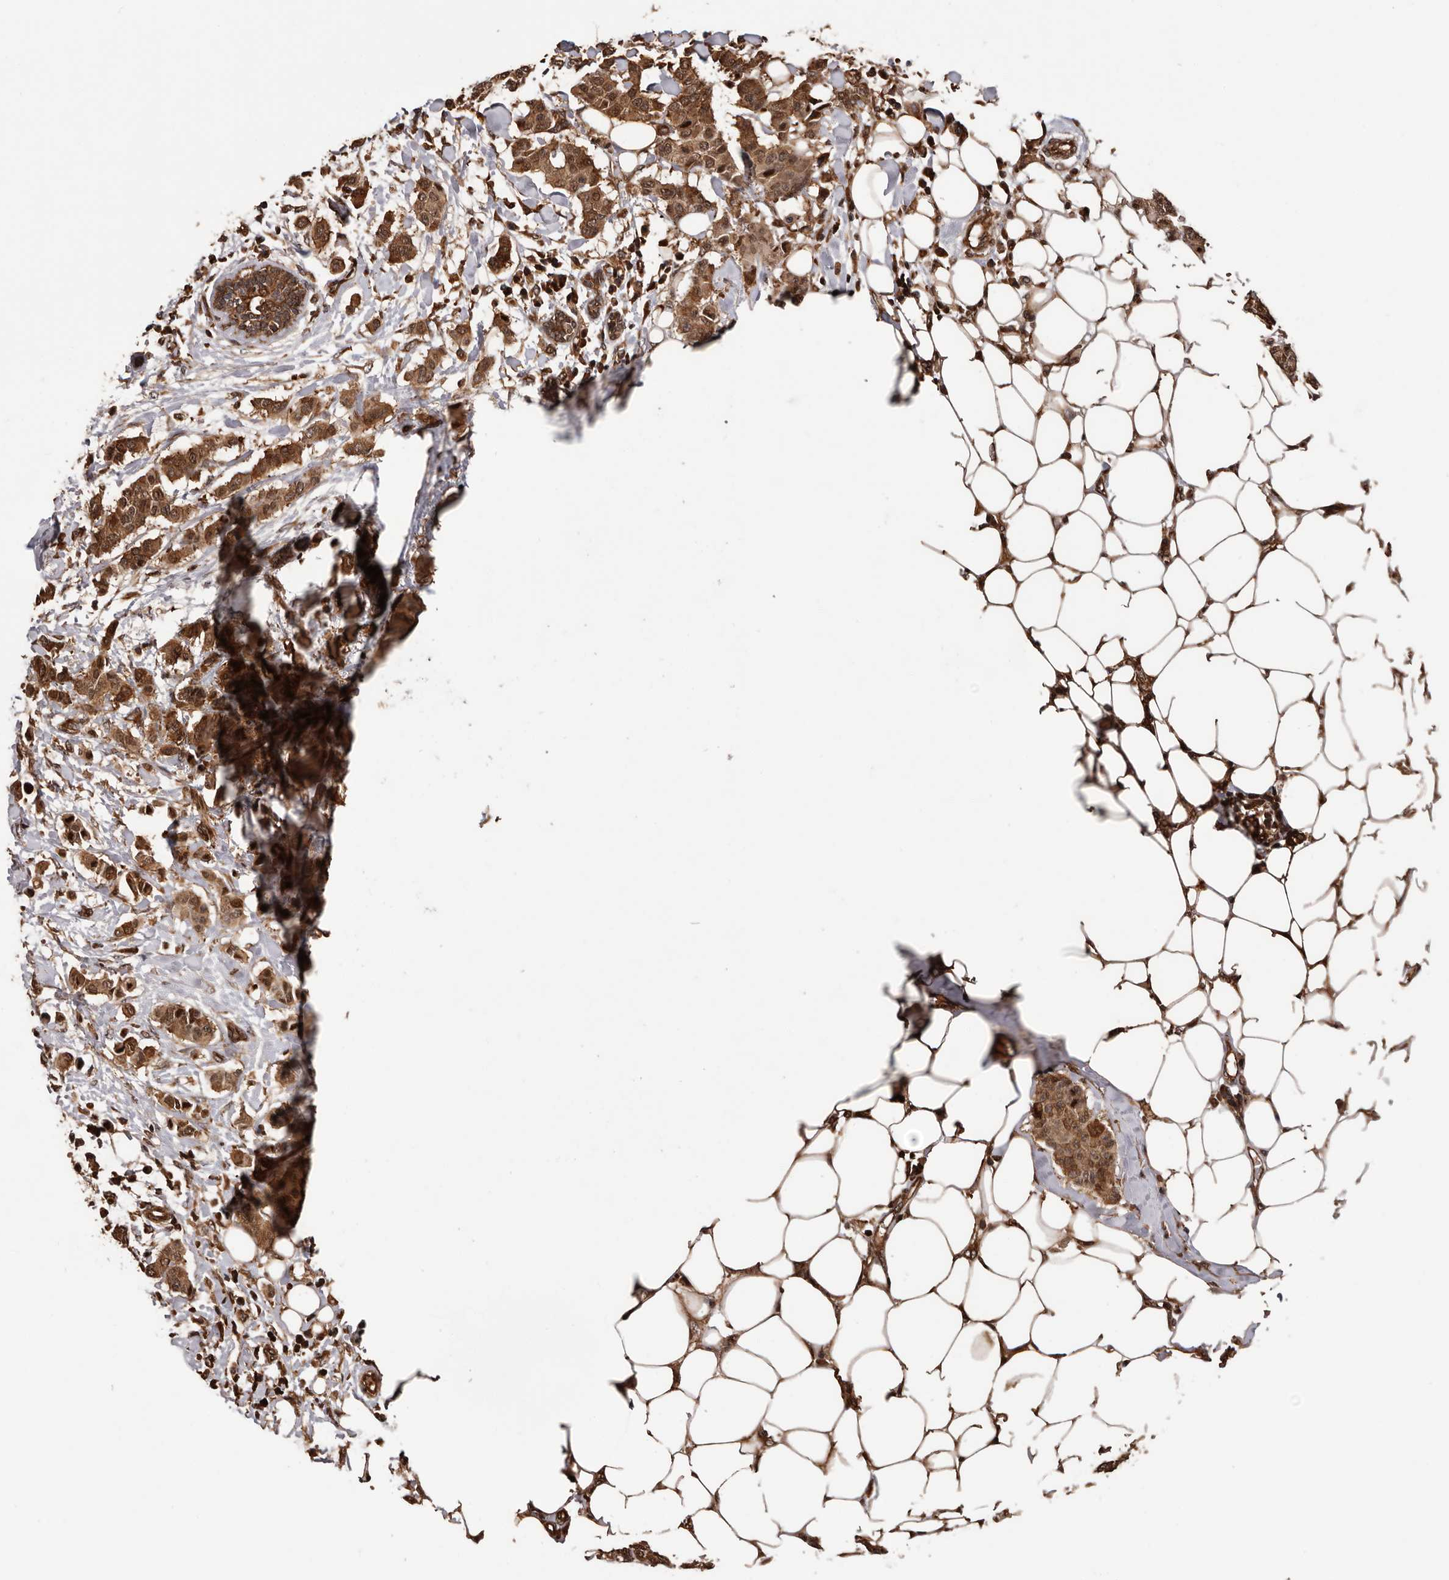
{"staining": {"intensity": "strong", "quantity": ">75%", "location": "cytoplasmic/membranous,nuclear"}, "tissue": "breast cancer", "cell_type": "Tumor cells", "image_type": "cancer", "snomed": [{"axis": "morphology", "description": "Duct carcinoma"}, {"axis": "topography", "description": "Breast"}], "caption": "Brown immunohistochemical staining in human breast intraductal carcinoma shows strong cytoplasmic/membranous and nuclear expression in approximately >75% of tumor cells.", "gene": "ADAMTS2", "patient": {"sex": "female", "age": 40}}